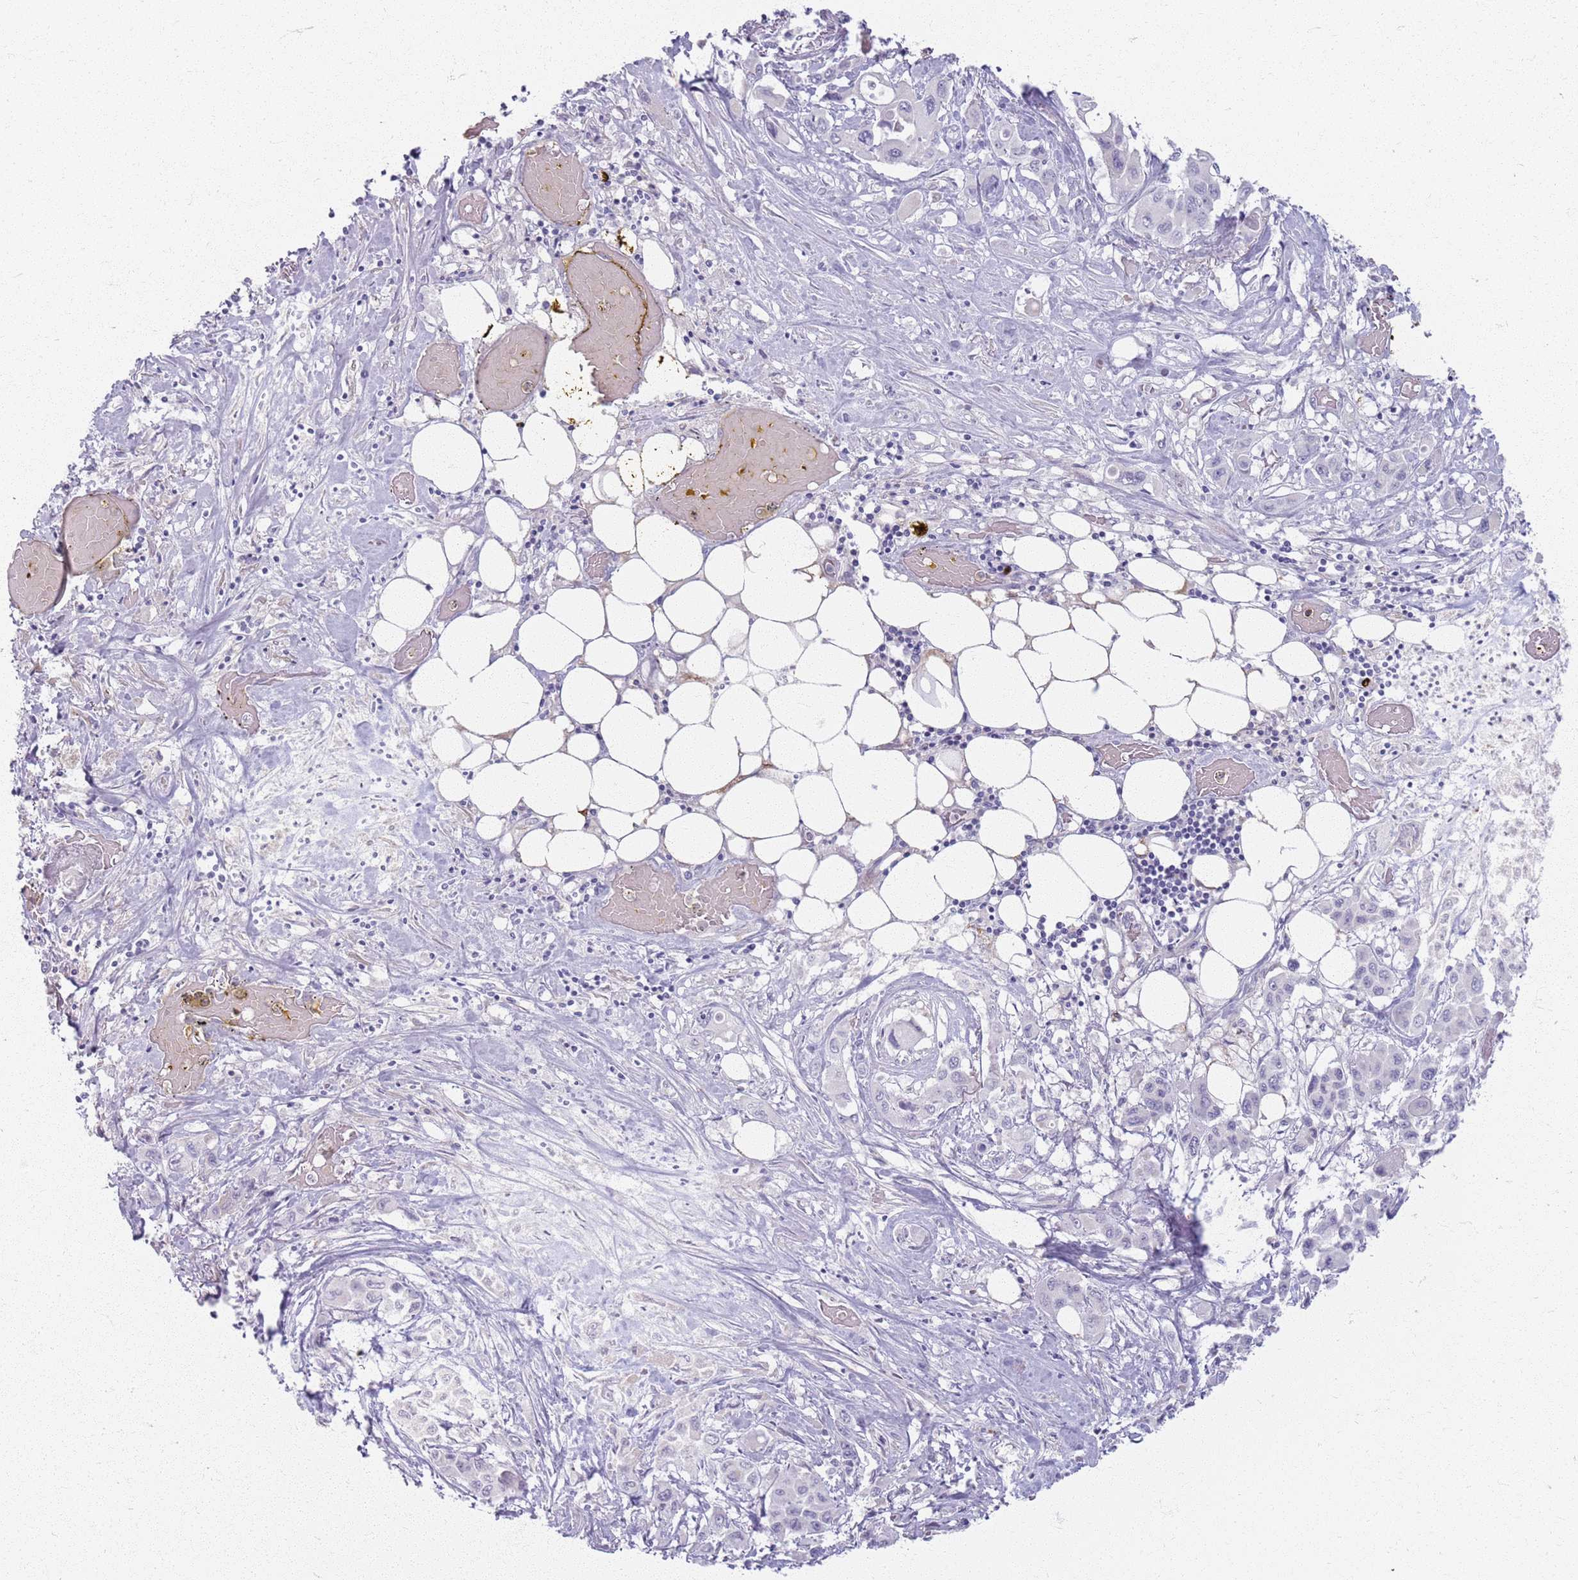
{"staining": {"intensity": "negative", "quantity": "none", "location": "none"}, "tissue": "pancreatic cancer", "cell_type": "Tumor cells", "image_type": "cancer", "snomed": [{"axis": "morphology", "description": "Adenocarcinoma, NOS"}, {"axis": "topography", "description": "Pancreas"}], "caption": "Immunohistochemical staining of human pancreatic cancer (adenocarcinoma) reveals no significant staining in tumor cells. (DAB (3,3'-diaminobenzidine) immunohistochemistry visualized using brightfield microscopy, high magnification).", "gene": "CRIPT", "patient": {"sex": "male", "age": 92}}